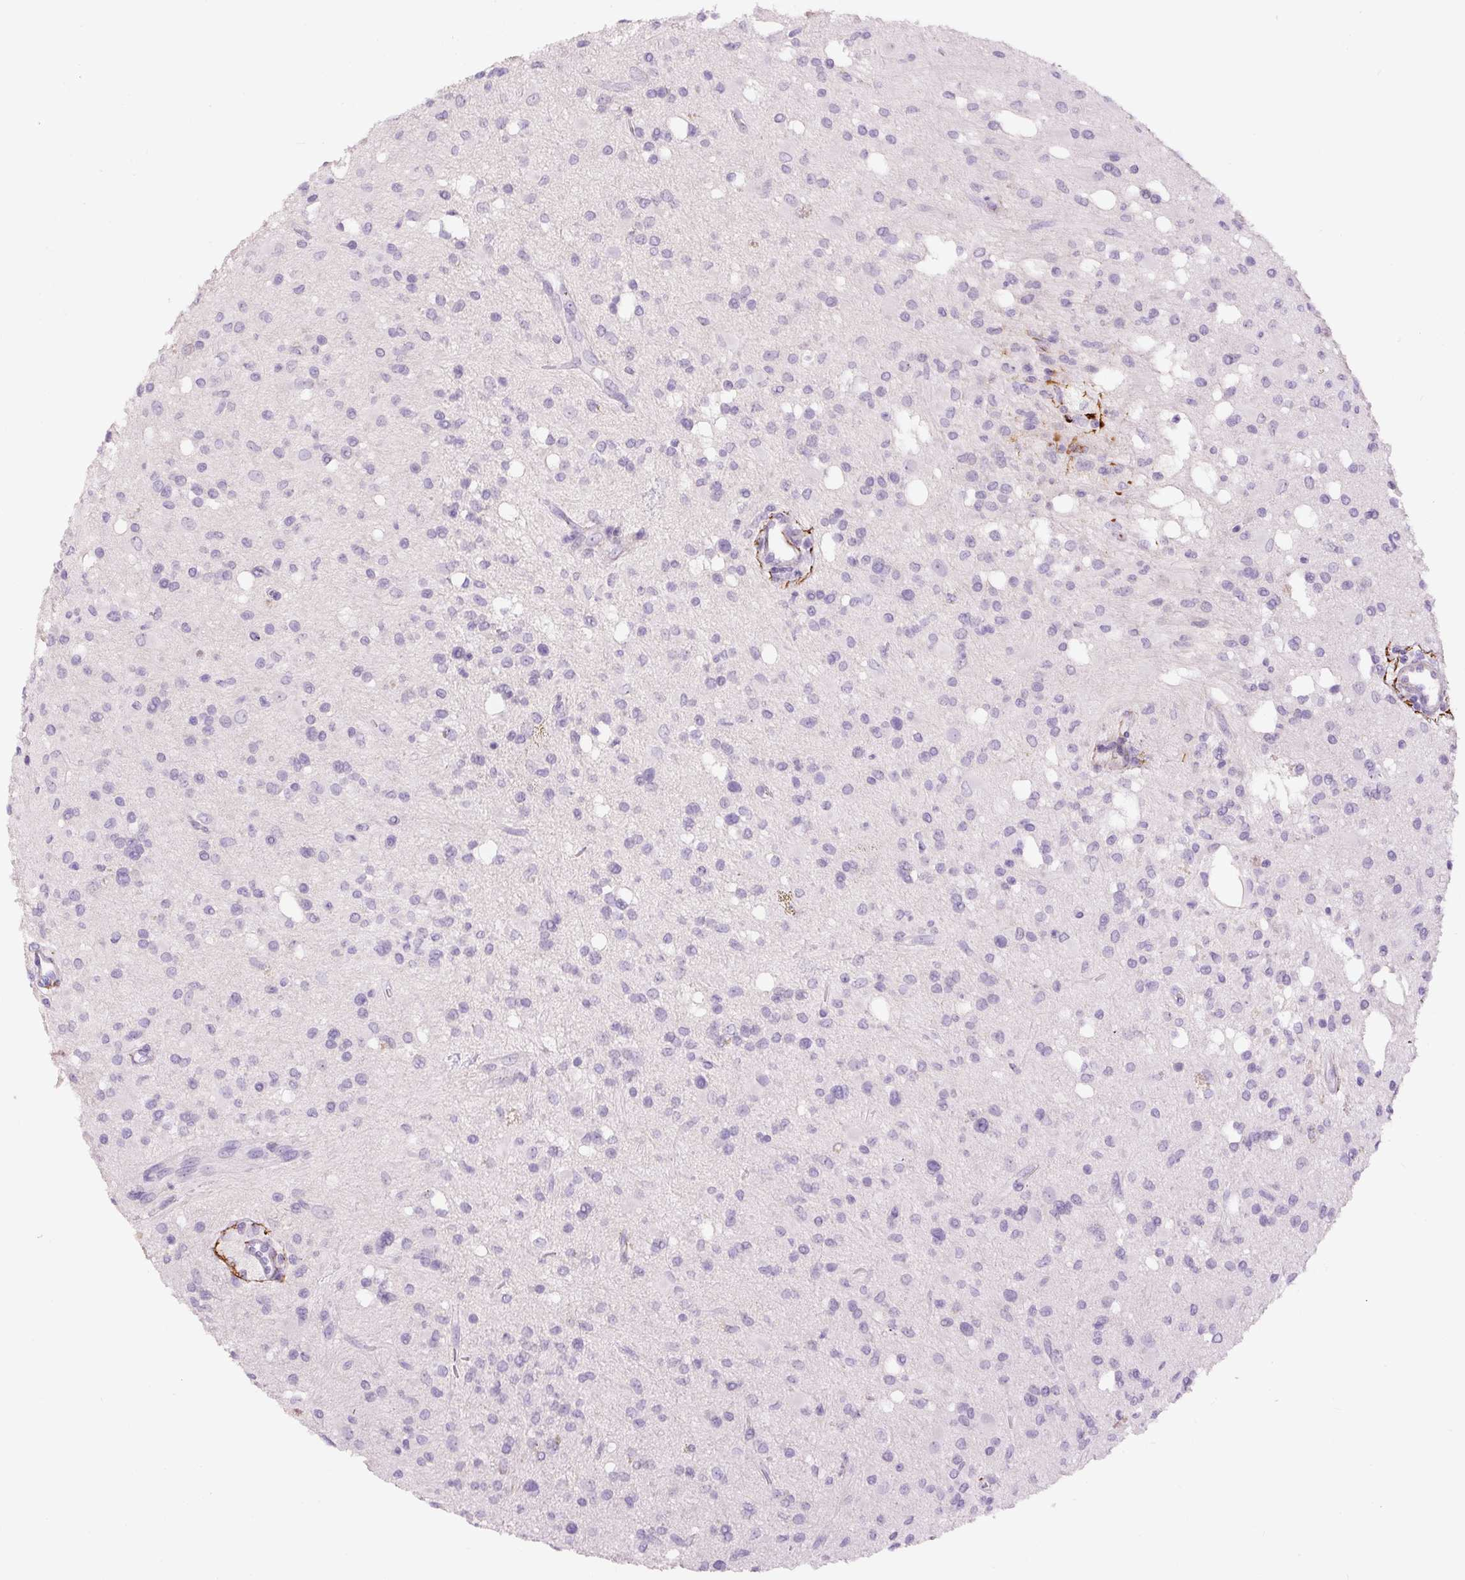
{"staining": {"intensity": "negative", "quantity": "none", "location": "none"}, "tissue": "glioma", "cell_type": "Tumor cells", "image_type": "cancer", "snomed": [{"axis": "morphology", "description": "Glioma, malignant, Low grade"}, {"axis": "topography", "description": "Brain"}], "caption": "There is no significant staining in tumor cells of malignant glioma (low-grade).", "gene": "FBN1", "patient": {"sex": "female", "age": 33}}